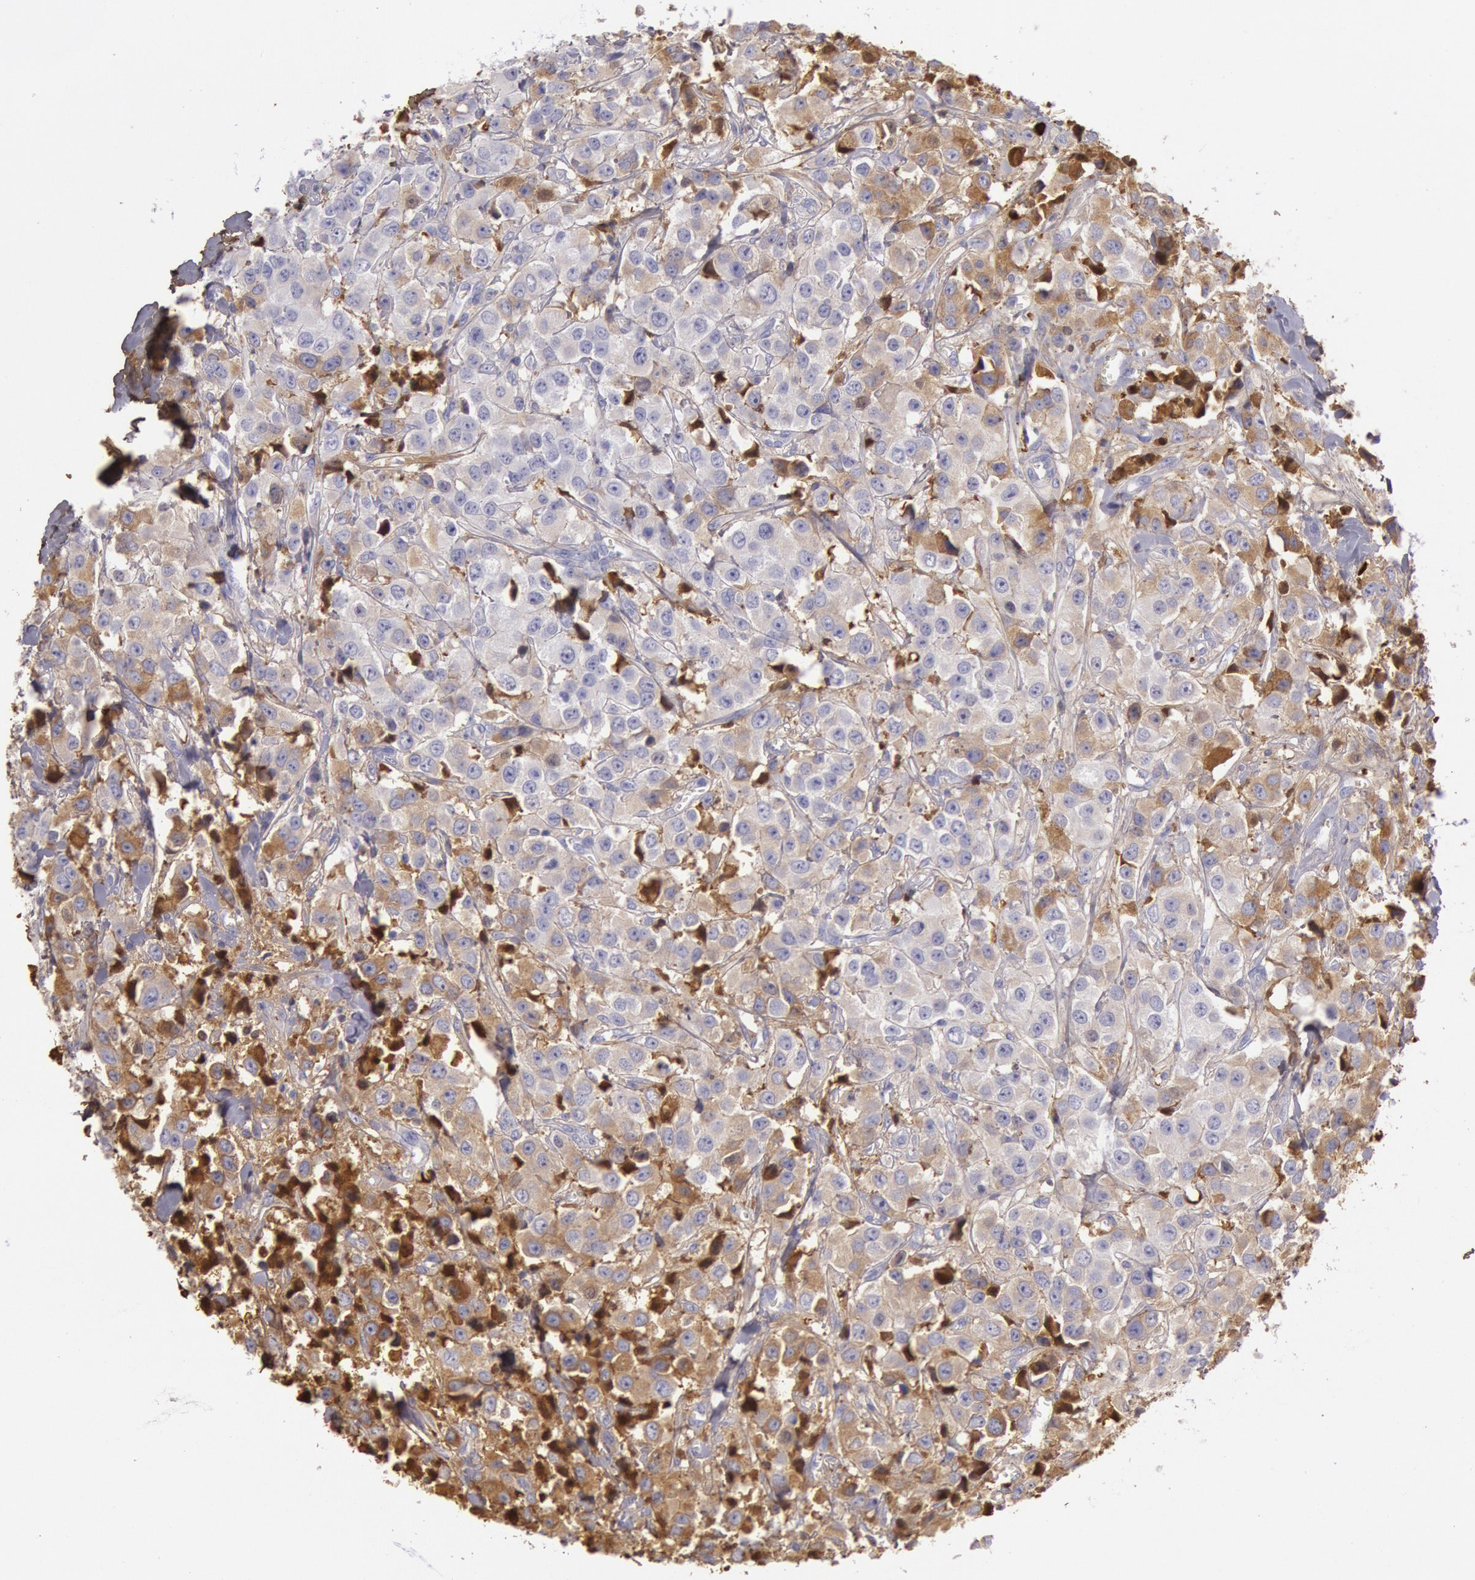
{"staining": {"intensity": "moderate", "quantity": "25%-75%", "location": "cytoplasmic/membranous"}, "tissue": "breast cancer", "cell_type": "Tumor cells", "image_type": "cancer", "snomed": [{"axis": "morphology", "description": "Duct carcinoma"}, {"axis": "topography", "description": "Breast"}], "caption": "About 25%-75% of tumor cells in infiltrating ductal carcinoma (breast) reveal moderate cytoplasmic/membranous protein positivity as visualized by brown immunohistochemical staining.", "gene": "IGHG1", "patient": {"sex": "female", "age": 58}}